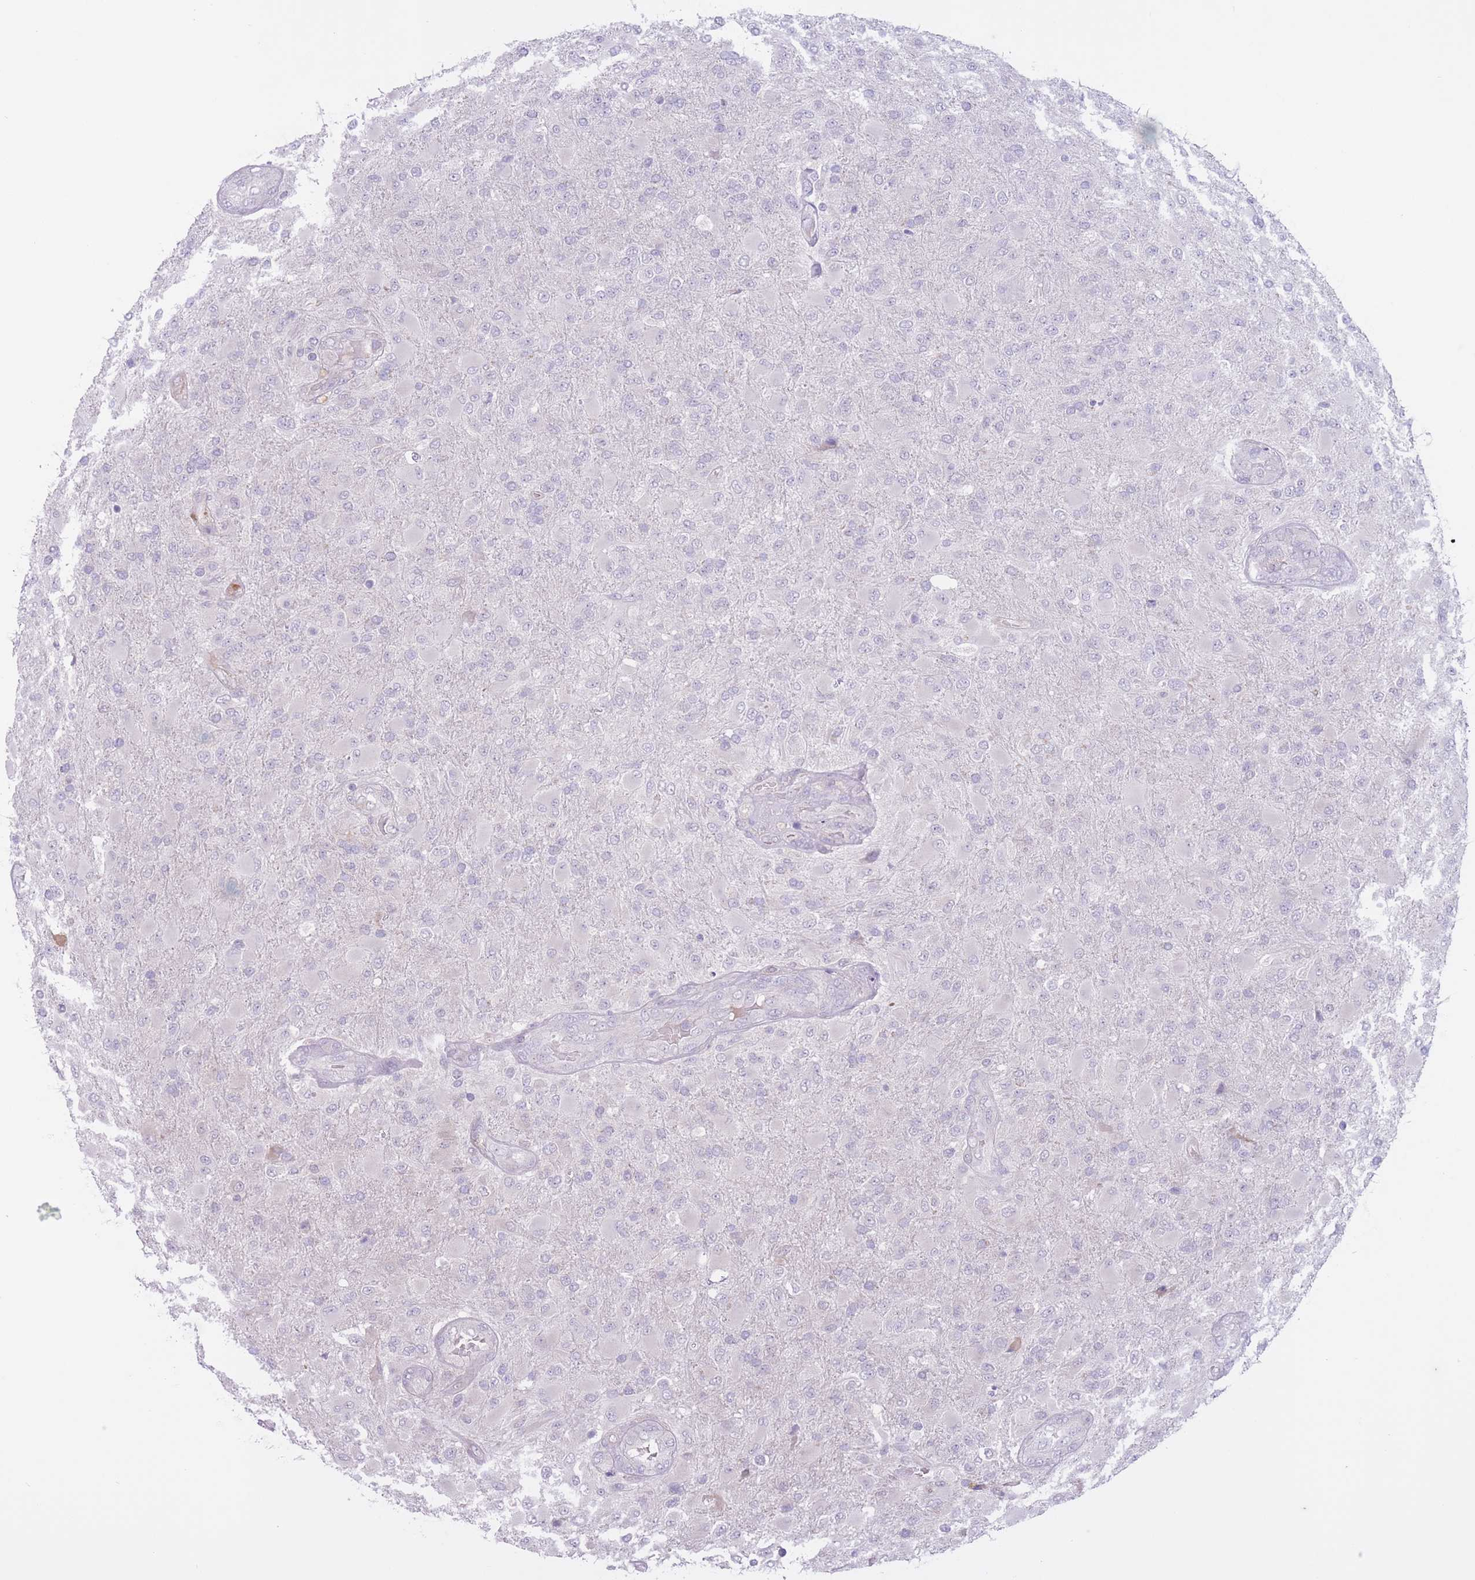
{"staining": {"intensity": "negative", "quantity": "none", "location": "none"}, "tissue": "glioma", "cell_type": "Tumor cells", "image_type": "cancer", "snomed": [{"axis": "morphology", "description": "Glioma, malignant, Low grade"}, {"axis": "topography", "description": "Brain"}], "caption": "A photomicrograph of glioma stained for a protein reveals no brown staining in tumor cells. (DAB (3,3'-diaminobenzidine) IHC with hematoxylin counter stain).", "gene": "ARPIN", "patient": {"sex": "male", "age": 65}}